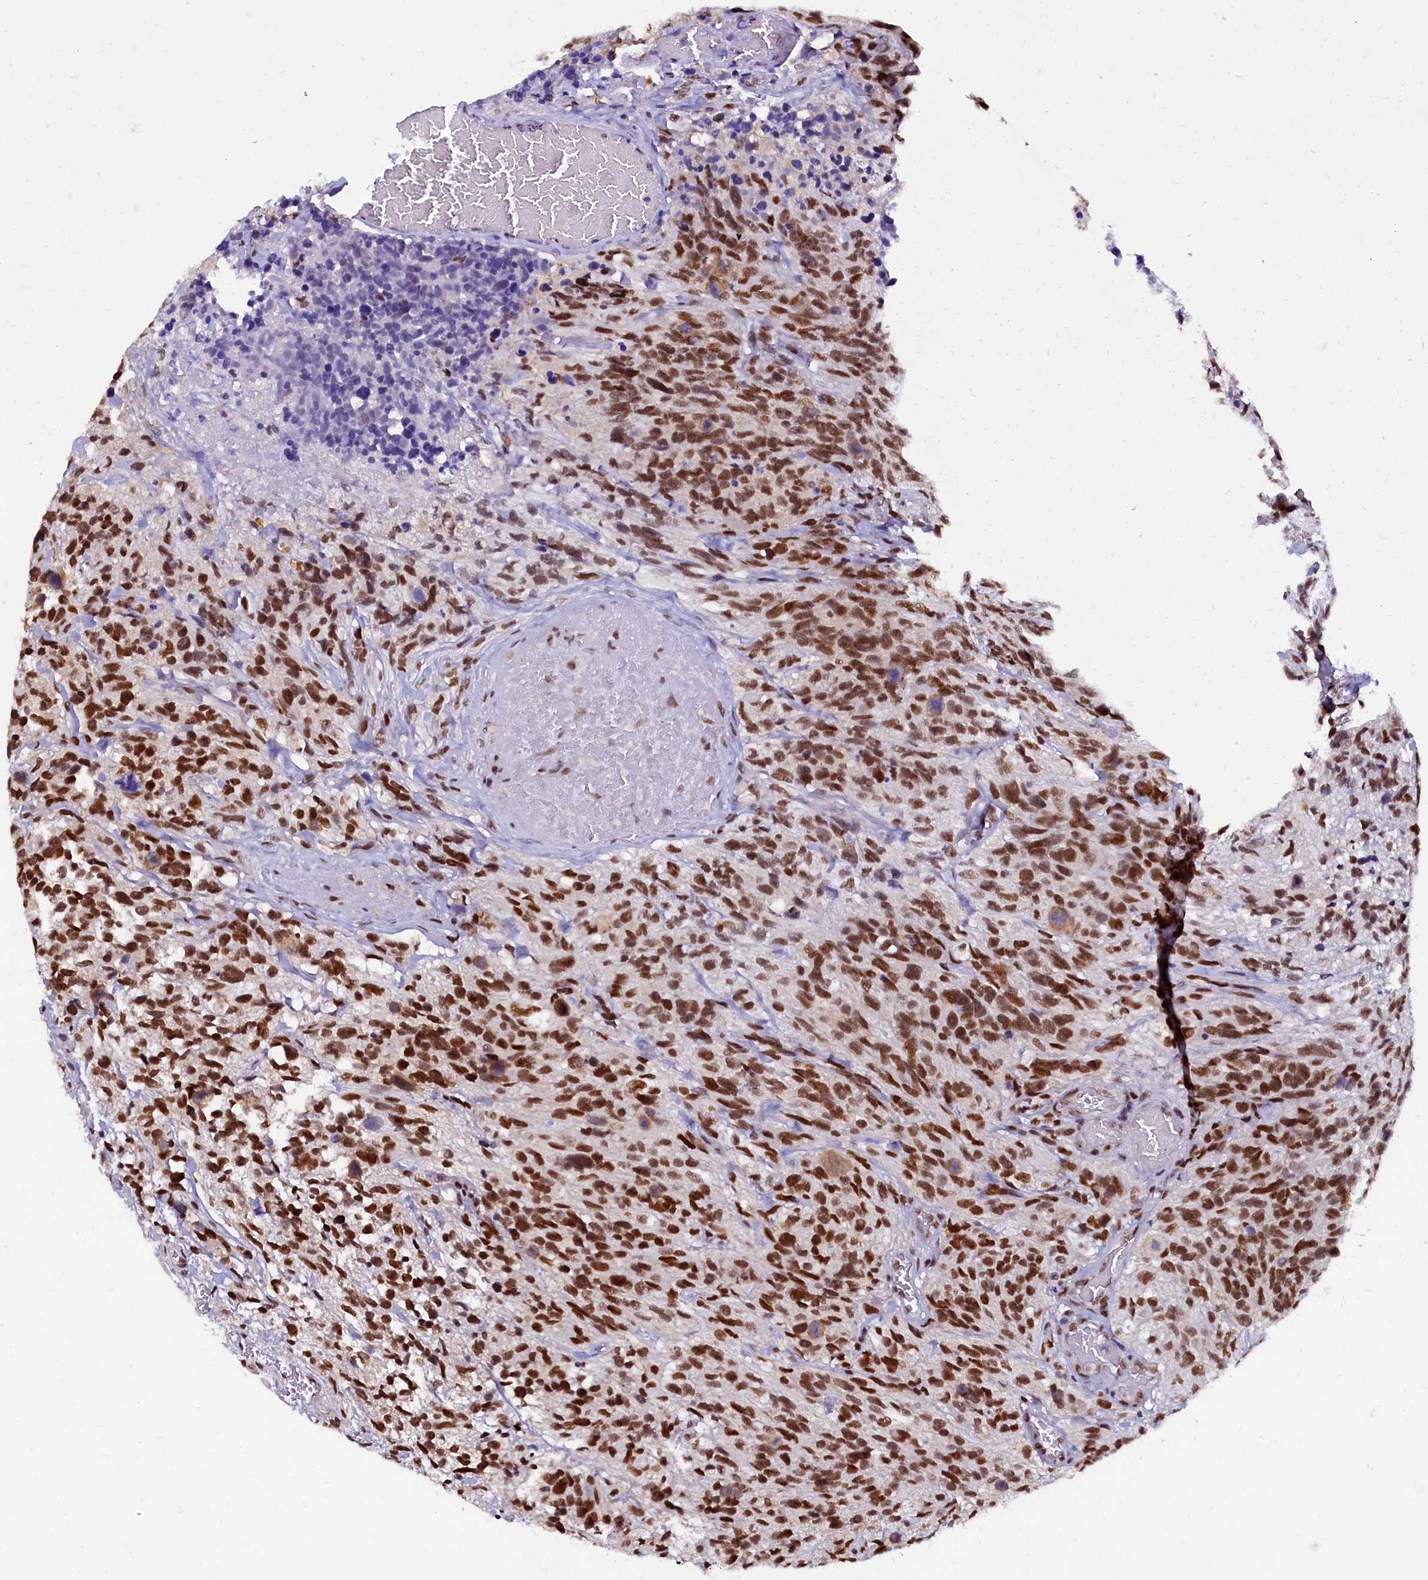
{"staining": {"intensity": "strong", "quantity": ">75%", "location": "nuclear"}, "tissue": "glioma", "cell_type": "Tumor cells", "image_type": "cancer", "snomed": [{"axis": "morphology", "description": "Glioma, malignant, High grade"}, {"axis": "topography", "description": "Brain"}], "caption": "Immunohistochemistry (IHC) photomicrograph of human high-grade glioma (malignant) stained for a protein (brown), which displays high levels of strong nuclear positivity in about >75% of tumor cells.", "gene": "CPSF7", "patient": {"sex": "male", "age": 69}}